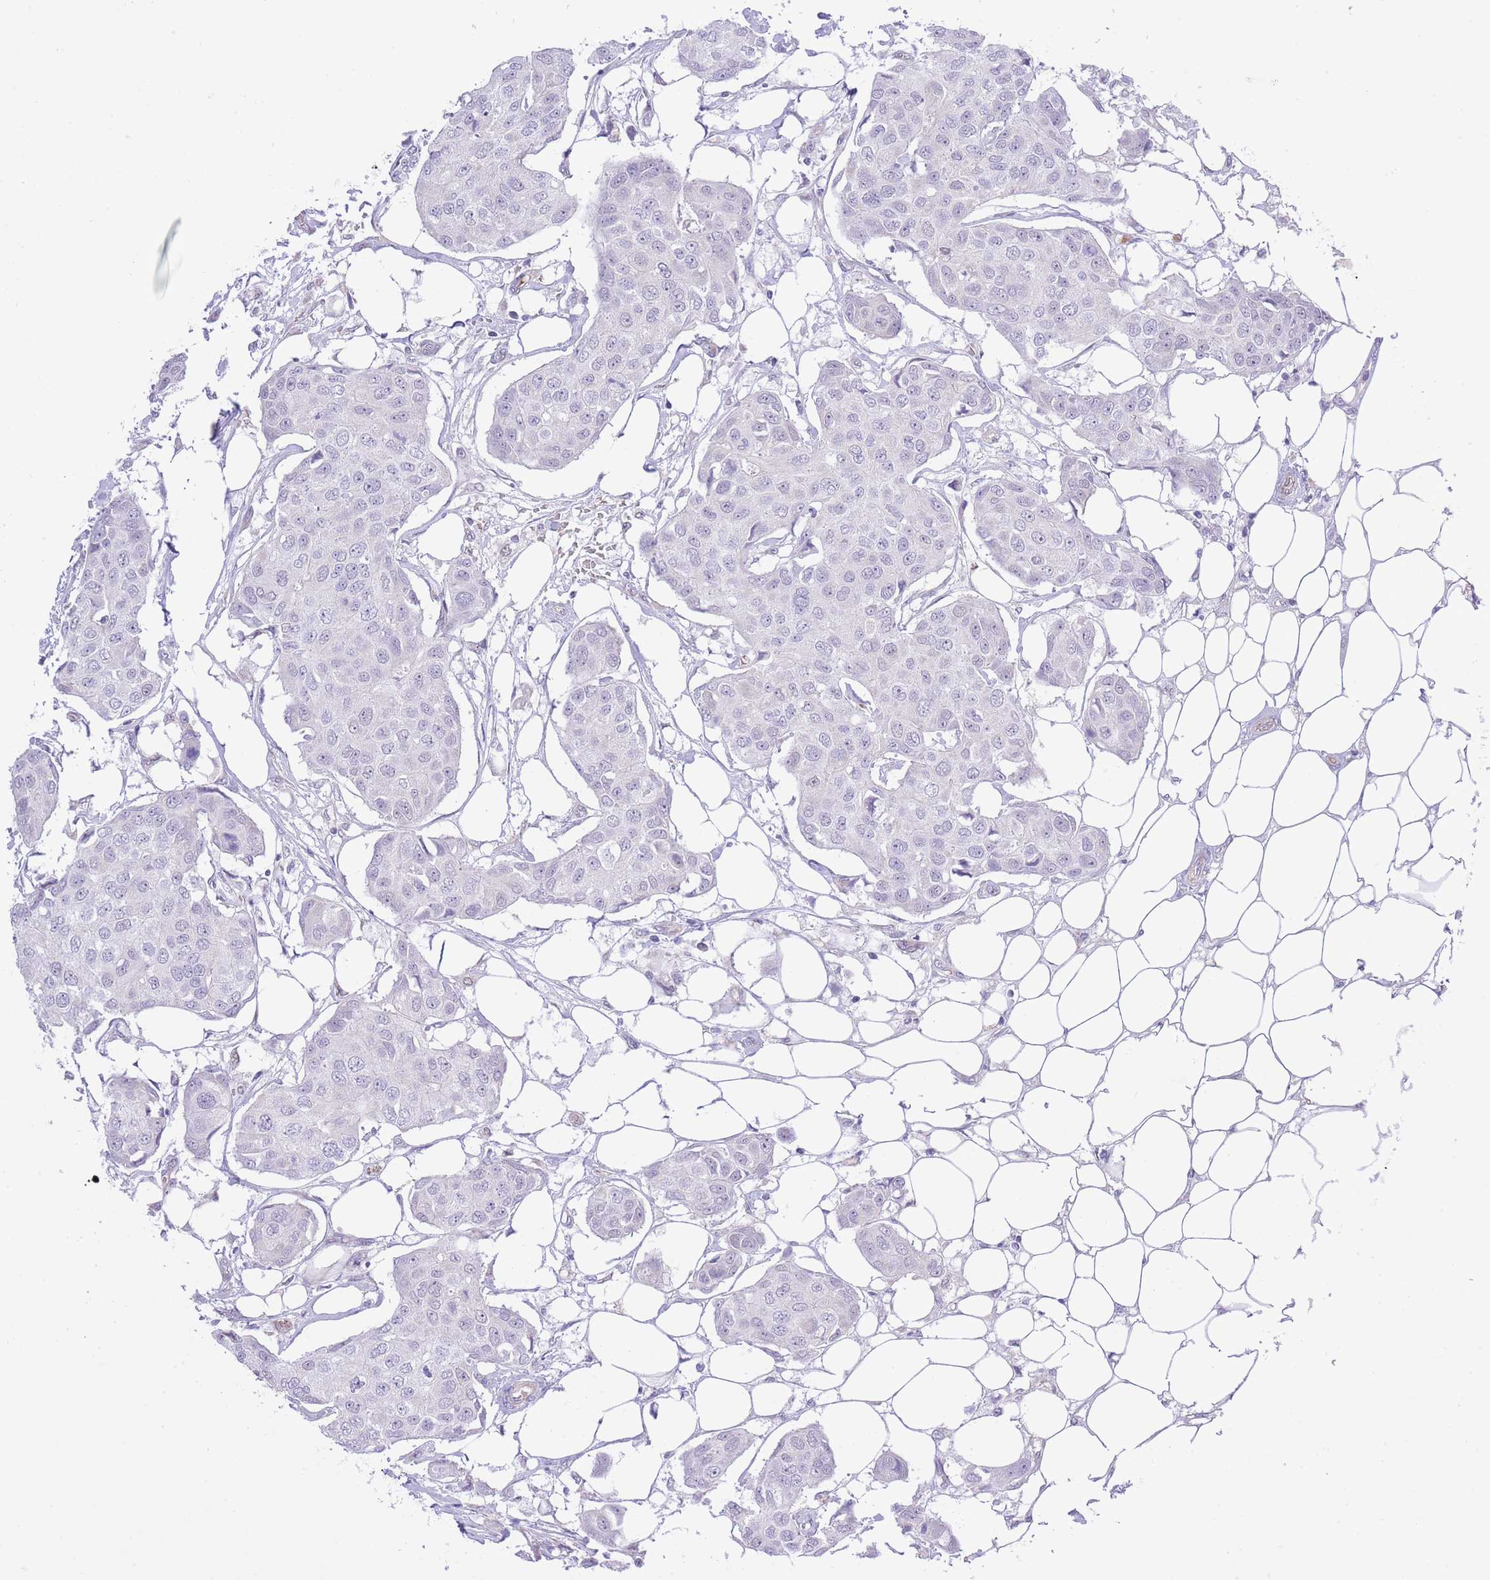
{"staining": {"intensity": "negative", "quantity": "none", "location": "none"}, "tissue": "breast cancer", "cell_type": "Tumor cells", "image_type": "cancer", "snomed": [{"axis": "morphology", "description": "Duct carcinoma"}, {"axis": "topography", "description": "Breast"}, {"axis": "topography", "description": "Lymph node"}], "caption": "Tumor cells are negative for protein expression in human breast invasive ductal carcinoma.", "gene": "MEIOSIN", "patient": {"sex": "female", "age": 80}}